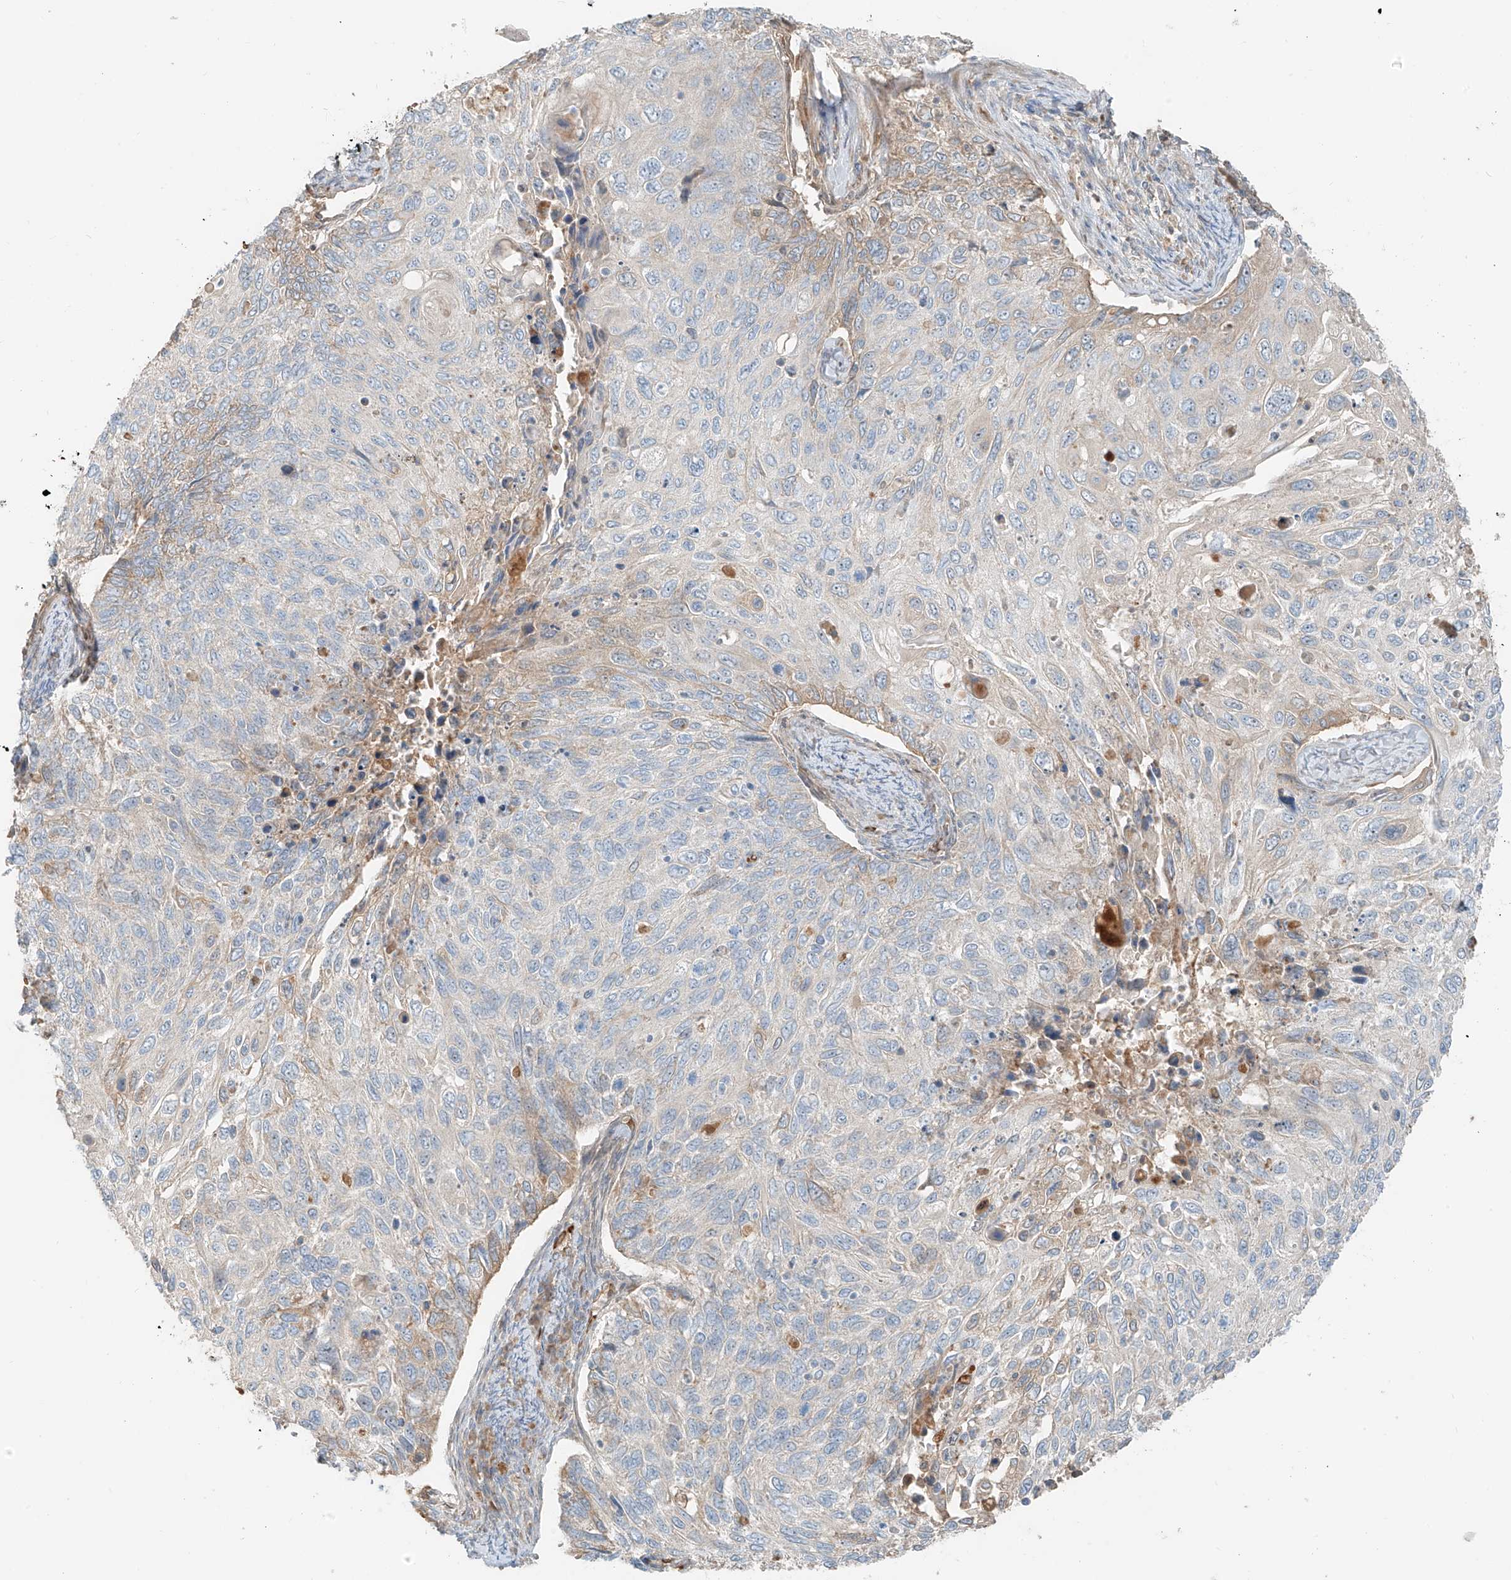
{"staining": {"intensity": "weak", "quantity": "<25%", "location": "cytoplasmic/membranous"}, "tissue": "cervical cancer", "cell_type": "Tumor cells", "image_type": "cancer", "snomed": [{"axis": "morphology", "description": "Squamous cell carcinoma, NOS"}, {"axis": "topography", "description": "Cervix"}], "caption": "IHC micrograph of neoplastic tissue: cervical cancer stained with DAB reveals no significant protein staining in tumor cells. Brightfield microscopy of immunohistochemistry (IHC) stained with DAB (brown) and hematoxylin (blue), captured at high magnification.", "gene": "FSTL1", "patient": {"sex": "female", "age": 70}}